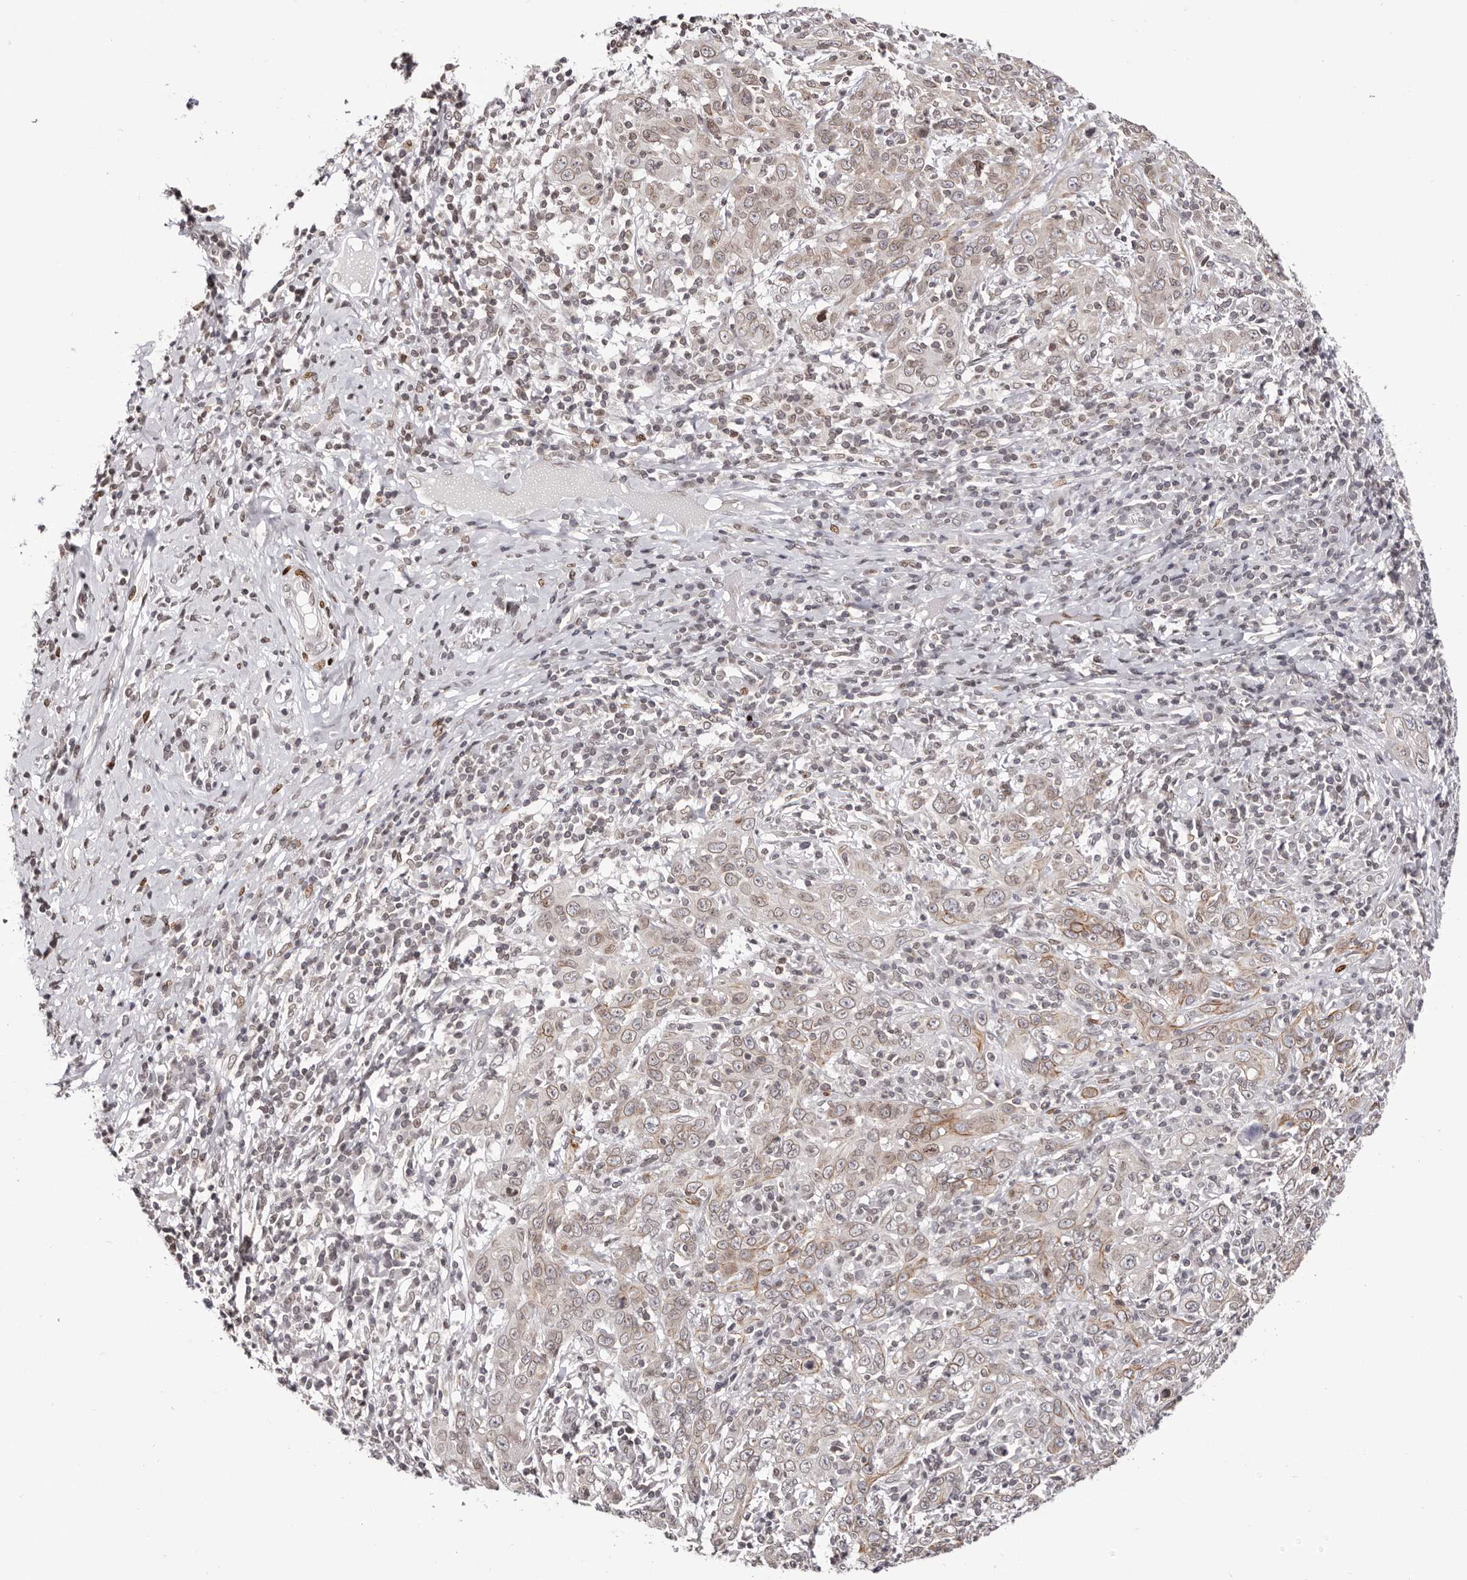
{"staining": {"intensity": "moderate", "quantity": ">75%", "location": "cytoplasmic/membranous,nuclear"}, "tissue": "cervical cancer", "cell_type": "Tumor cells", "image_type": "cancer", "snomed": [{"axis": "morphology", "description": "Squamous cell carcinoma, NOS"}, {"axis": "topography", "description": "Cervix"}], "caption": "The image displays a brown stain indicating the presence of a protein in the cytoplasmic/membranous and nuclear of tumor cells in cervical squamous cell carcinoma.", "gene": "NUP153", "patient": {"sex": "female", "age": 46}}